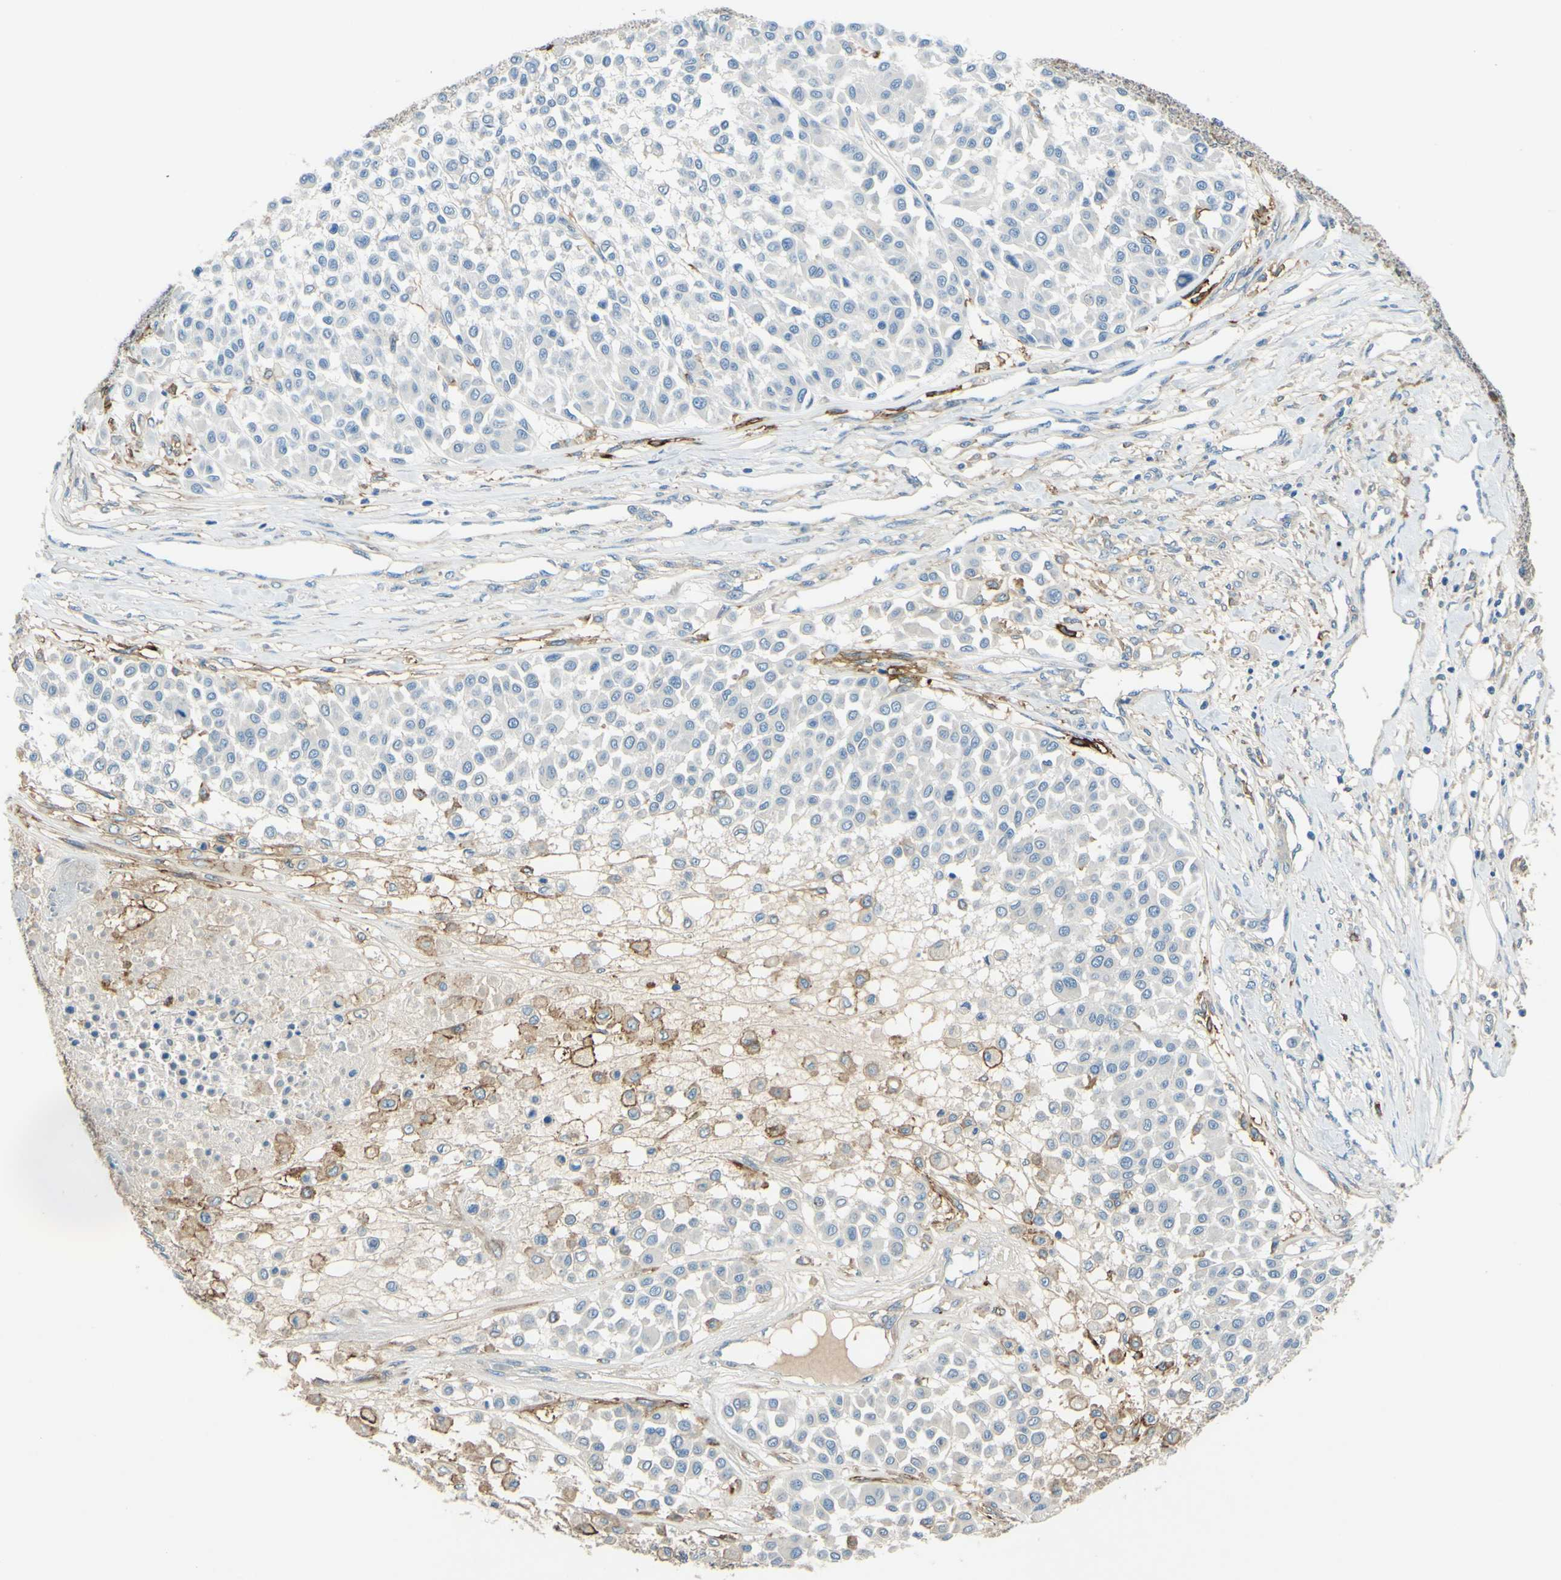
{"staining": {"intensity": "moderate", "quantity": "<25%", "location": "cytoplasmic/membranous"}, "tissue": "melanoma", "cell_type": "Tumor cells", "image_type": "cancer", "snomed": [{"axis": "morphology", "description": "Malignant melanoma, Metastatic site"}, {"axis": "topography", "description": "Soft tissue"}], "caption": "Human melanoma stained with a protein marker demonstrates moderate staining in tumor cells.", "gene": "ARHGAP1", "patient": {"sex": "male", "age": 41}}